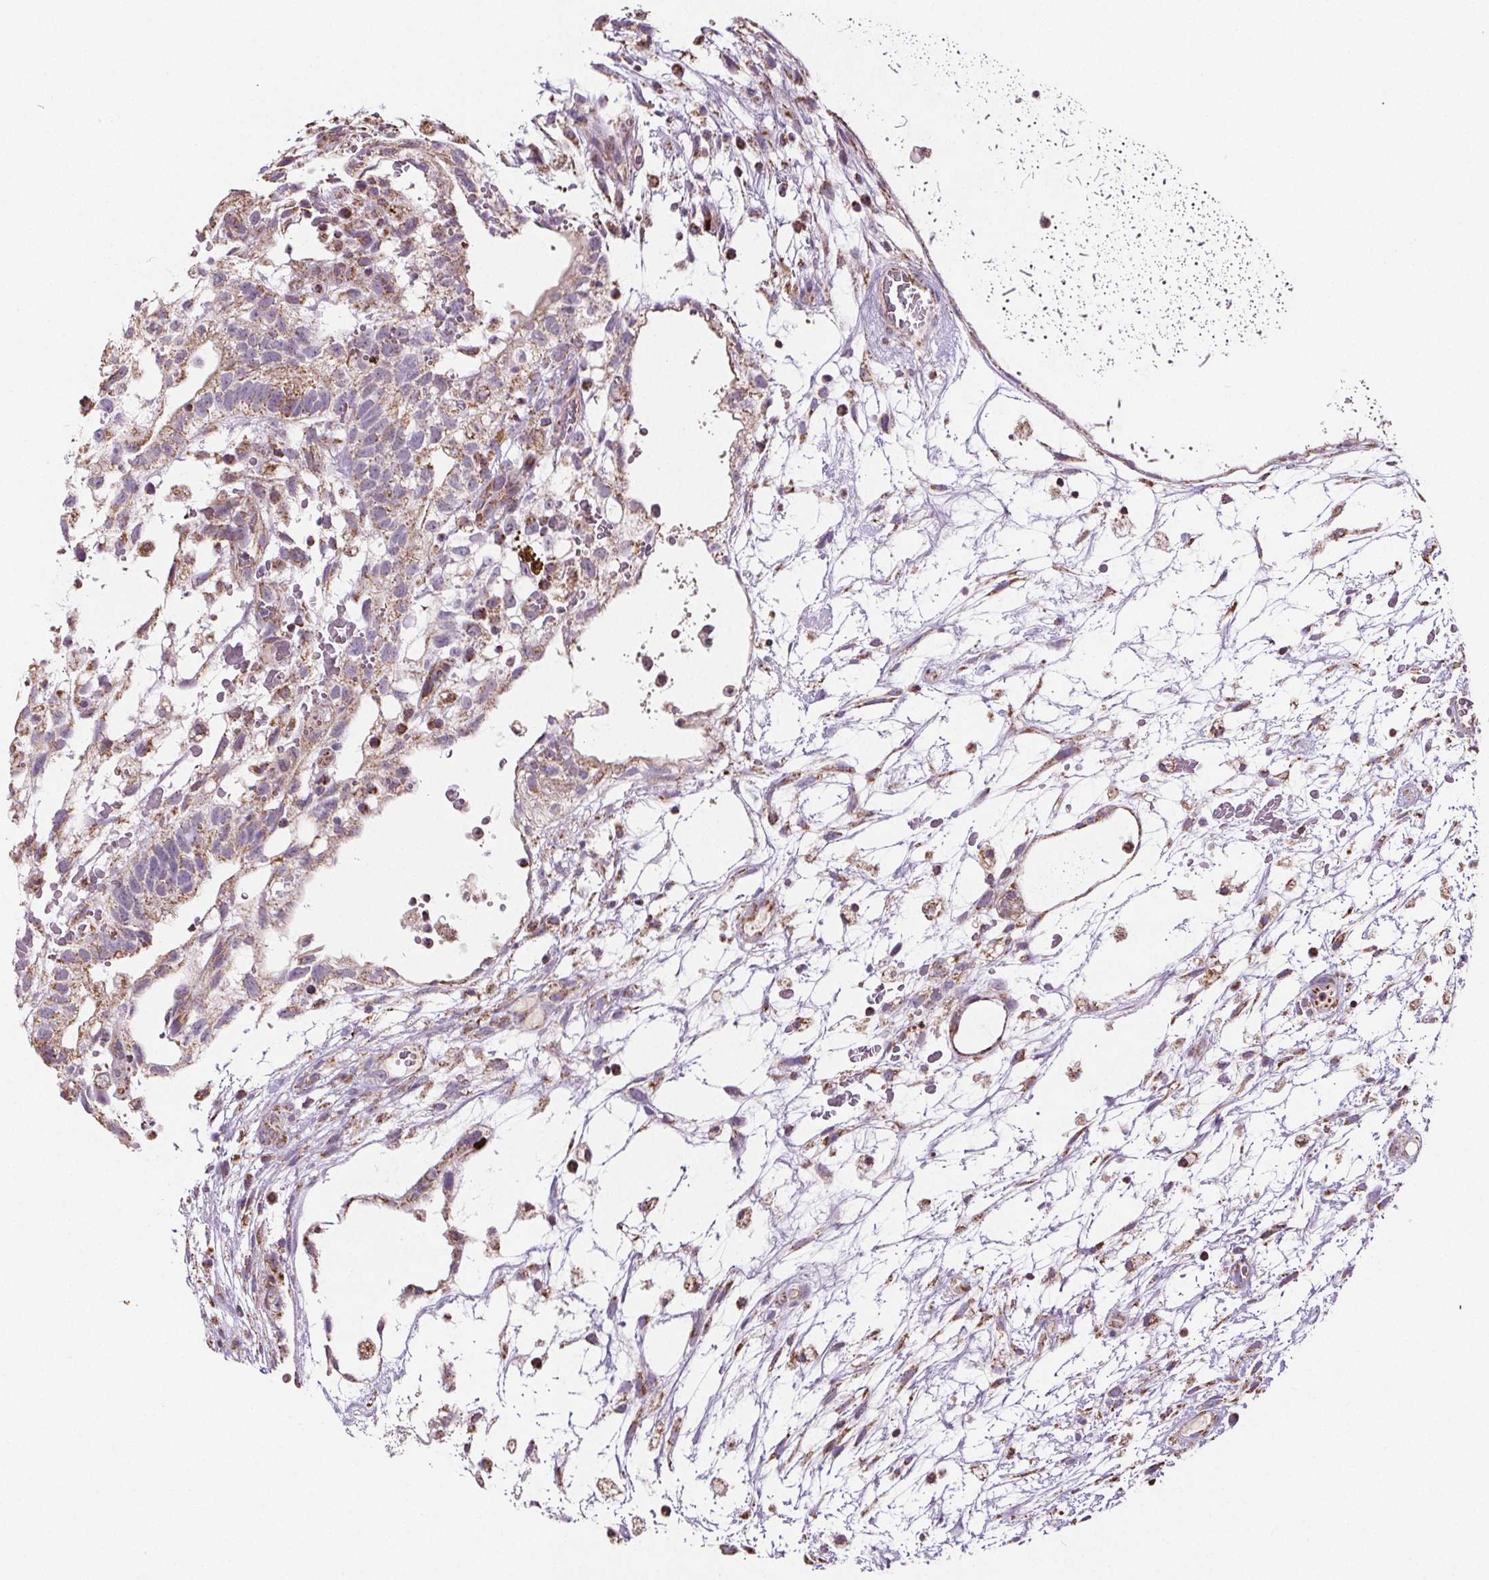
{"staining": {"intensity": "weak", "quantity": ">75%", "location": "cytoplasmic/membranous"}, "tissue": "testis cancer", "cell_type": "Tumor cells", "image_type": "cancer", "snomed": [{"axis": "morphology", "description": "Normal tissue, NOS"}, {"axis": "morphology", "description": "Carcinoma, Embryonal, NOS"}, {"axis": "topography", "description": "Testis"}], "caption": "This is an image of immunohistochemistry staining of embryonal carcinoma (testis), which shows weak expression in the cytoplasmic/membranous of tumor cells.", "gene": "SUCLA2", "patient": {"sex": "male", "age": 32}}